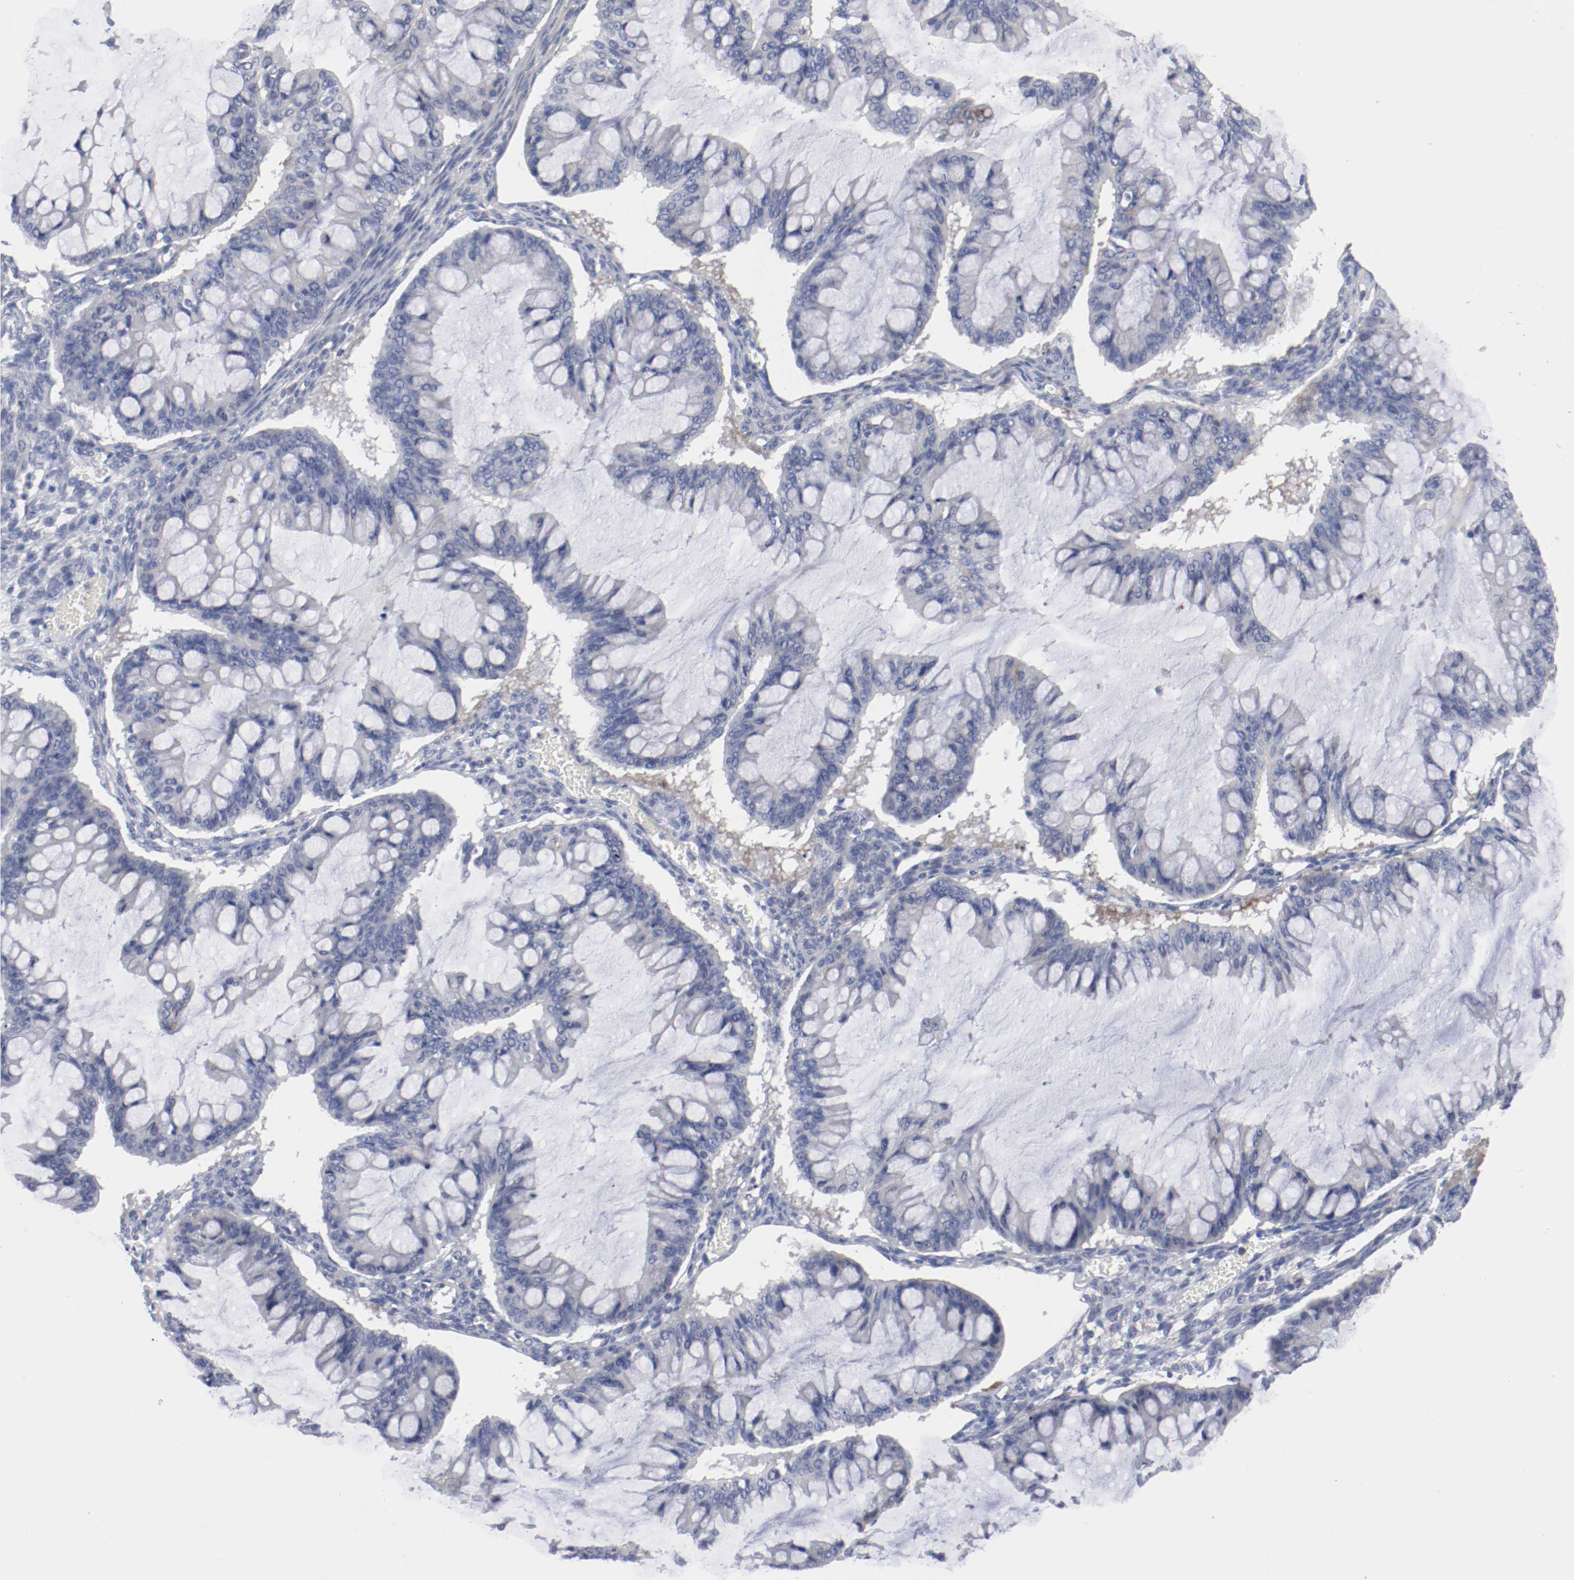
{"staining": {"intensity": "negative", "quantity": "none", "location": "none"}, "tissue": "ovarian cancer", "cell_type": "Tumor cells", "image_type": "cancer", "snomed": [{"axis": "morphology", "description": "Cystadenocarcinoma, mucinous, NOS"}, {"axis": "topography", "description": "Ovary"}], "caption": "This is an immunohistochemistry (IHC) image of human mucinous cystadenocarcinoma (ovarian). There is no staining in tumor cells.", "gene": "FGFBP1", "patient": {"sex": "female", "age": 73}}